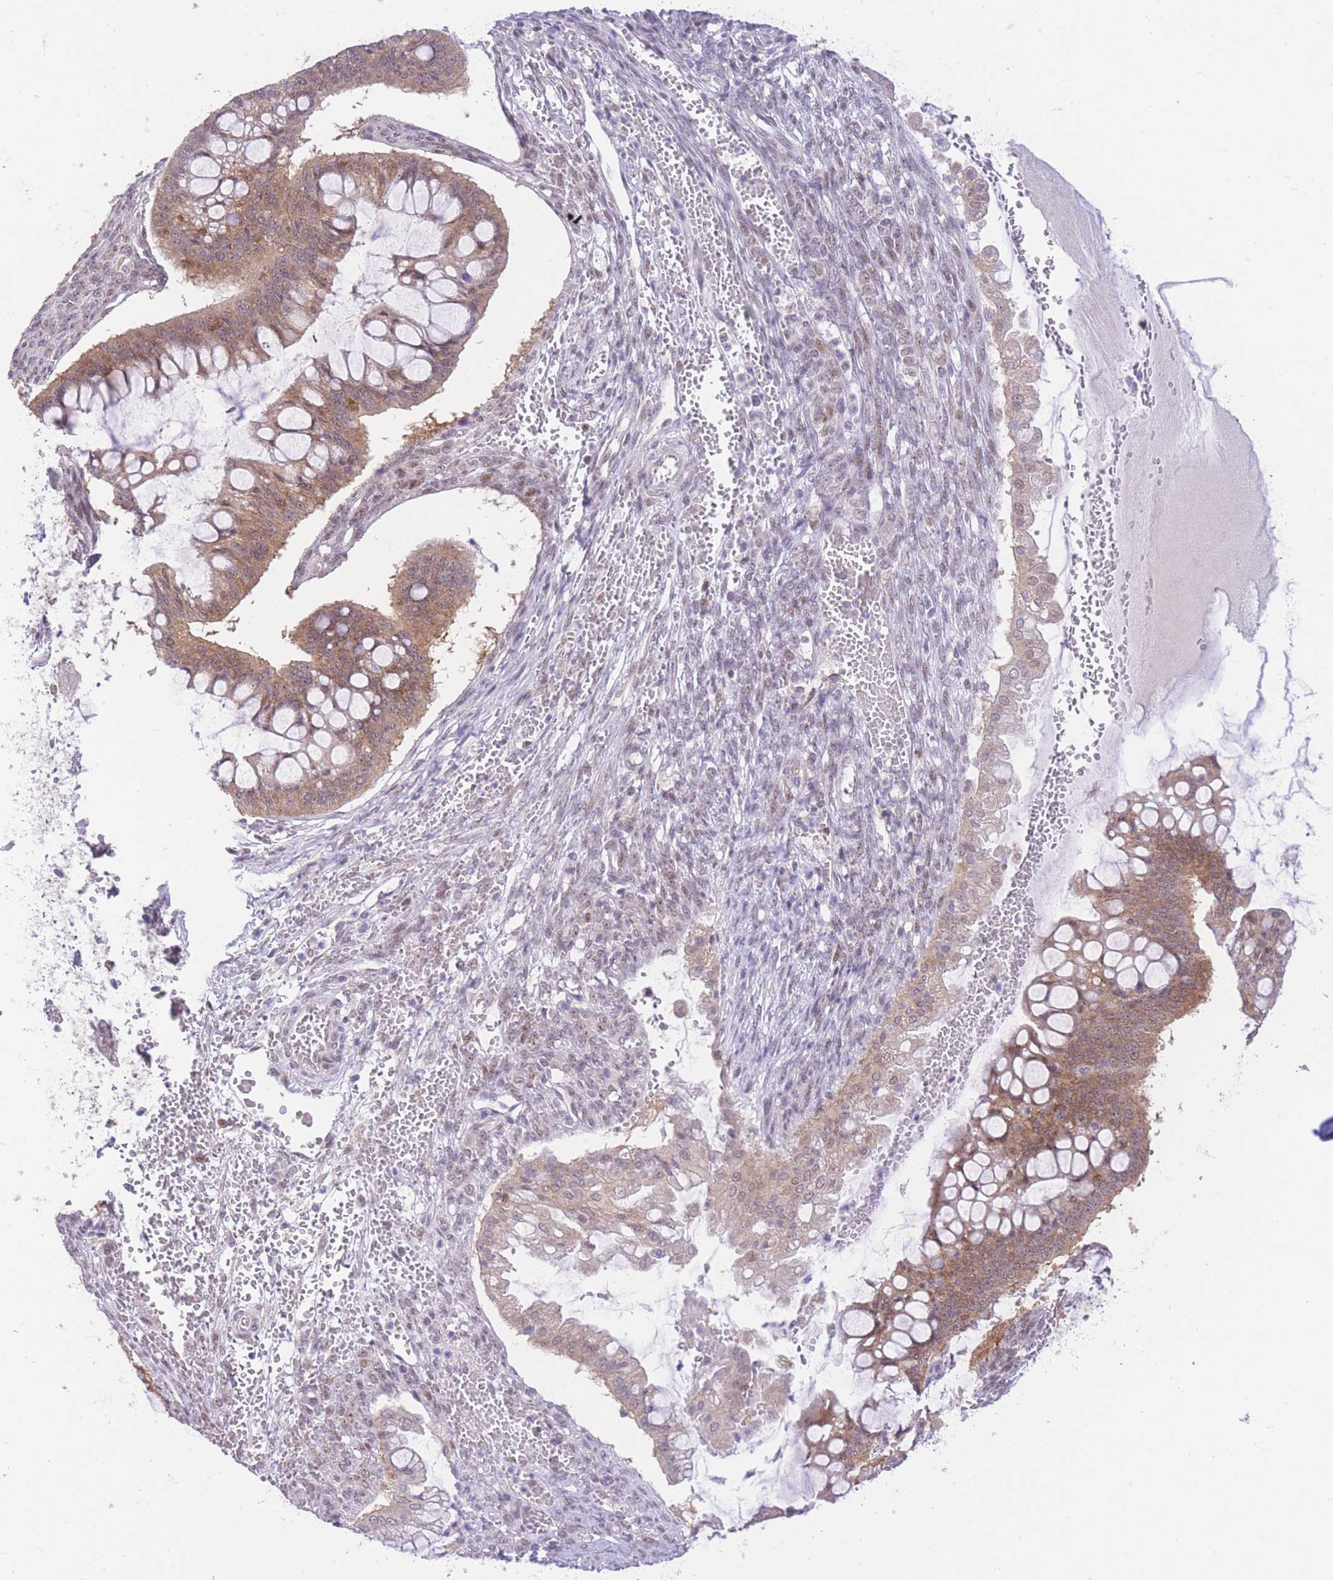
{"staining": {"intensity": "moderate", "quantity": ">75%", "location": "cytoplasmic/membranous"}, "tissue": "ovarian cancer", "cell_type": "Tumor cells", "image_type": "cancer", "snomed": [{"axis": "morphology", "description": "Cystadenocarcinoma, mucinous, NOS"}, {"axis": "topography", "description": "Ovary"}], "caption": "An image showing moderate cytoplasmic/membranous staining in approximately >75% of tumor cells in ovarian cancer (mucinous cystadenocarcinoma), as visualized by brown immunohistochemical staining.", "gene": "STK39", "patient": {"sex": "female", "age": 73}}